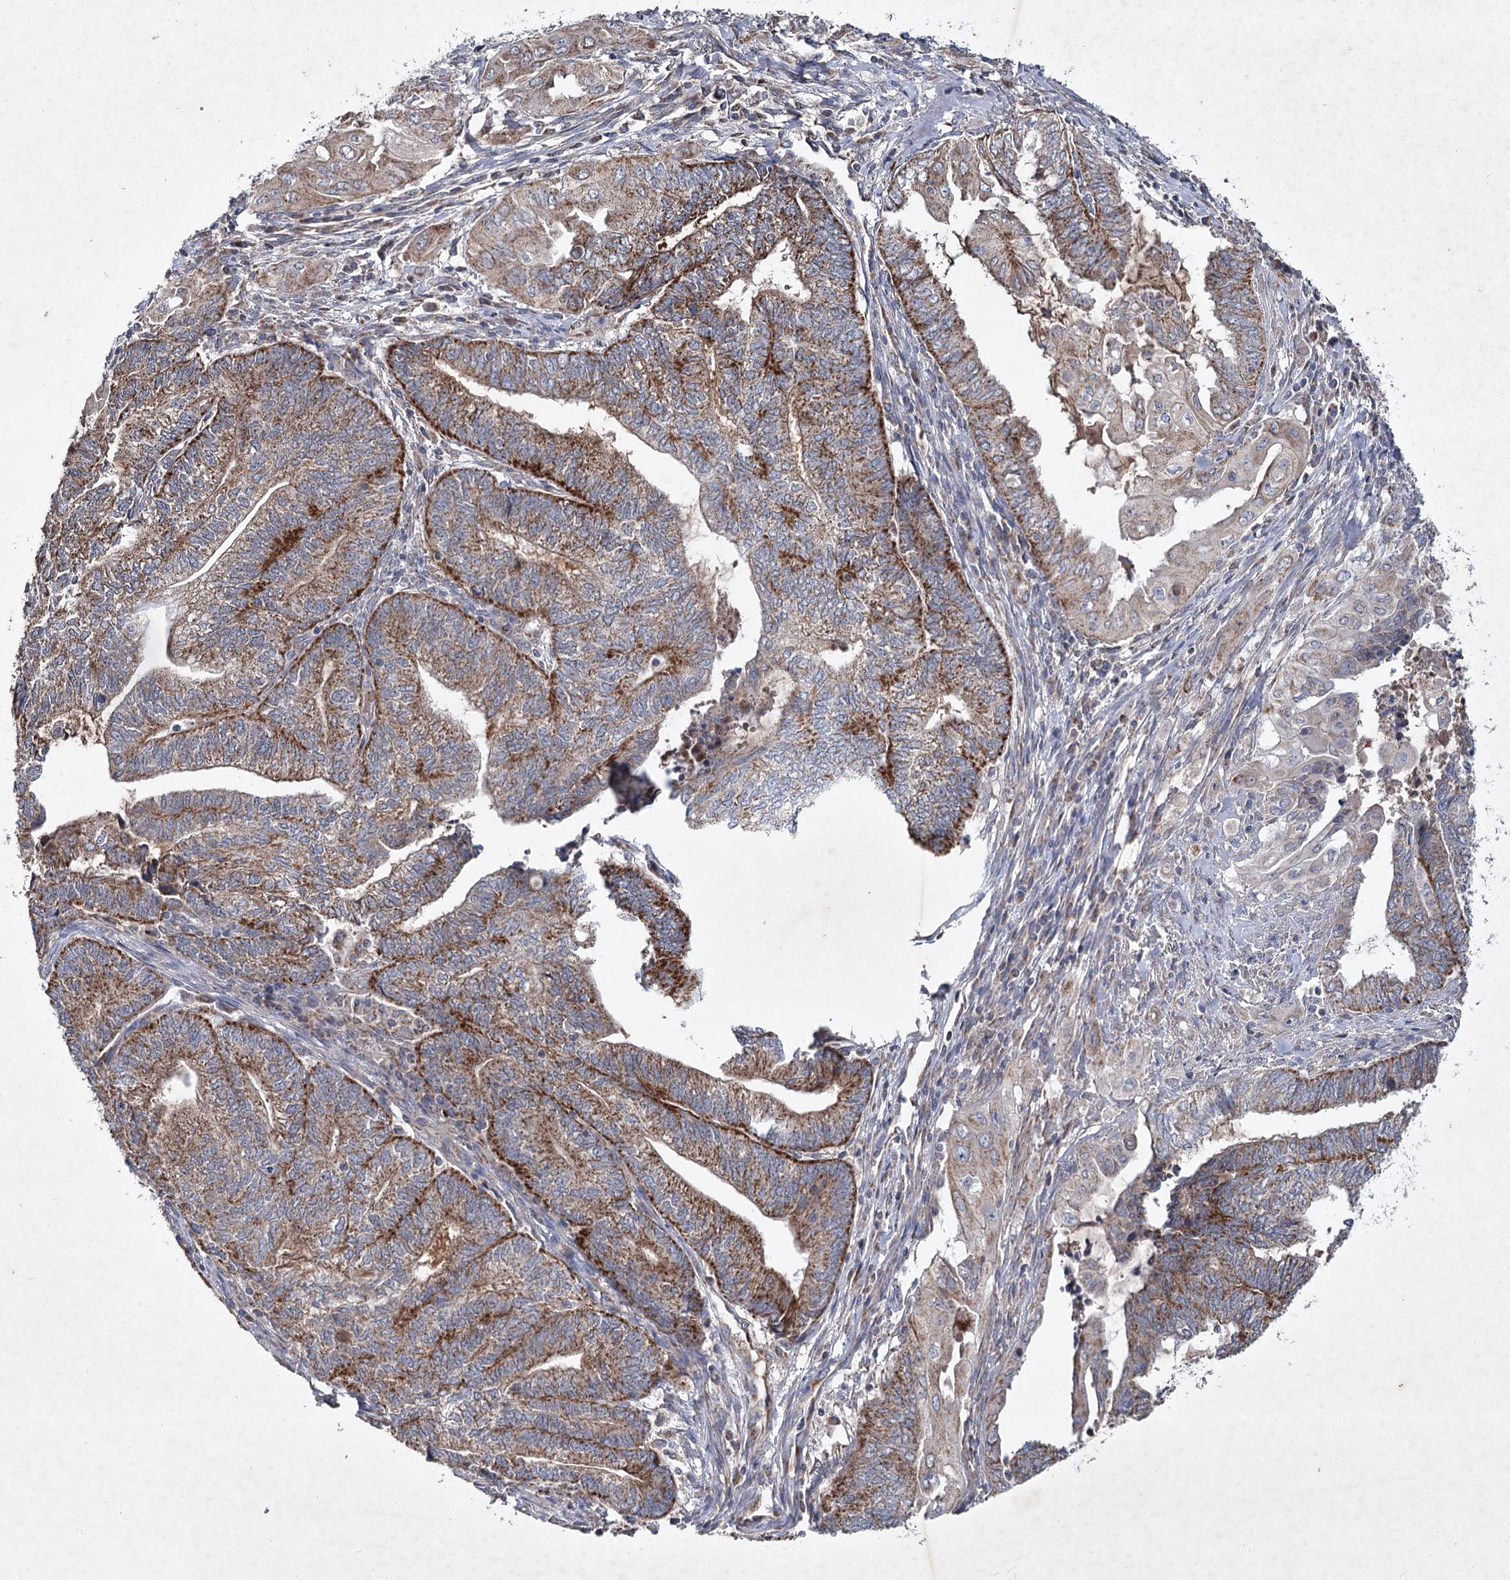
{"staining": {"intensity": "moderate", "quantity": ">75%", "location": "cytoplasmic/membranous"}, "tissue": "endometrial cancer", "cell_type": "Tumor cells", "image_type": "cancer", "snomed": [{"axis": "morphology", "description": "Adenocarcinoma, NOS"}, {"axis": "topography", "description": "Uterus"}, {"axis": "topography", "description": "Endometrium"}], "caption": "IHC image of endometrial cancer (adenocarcinoma) stained for a protein (brown), which reveals medium levels of moderate cytoplasmic/membranous expression in about >75% of tumor cells.", "gene": "MRPL44", "patient": {"sex": "female", "age": 70}}